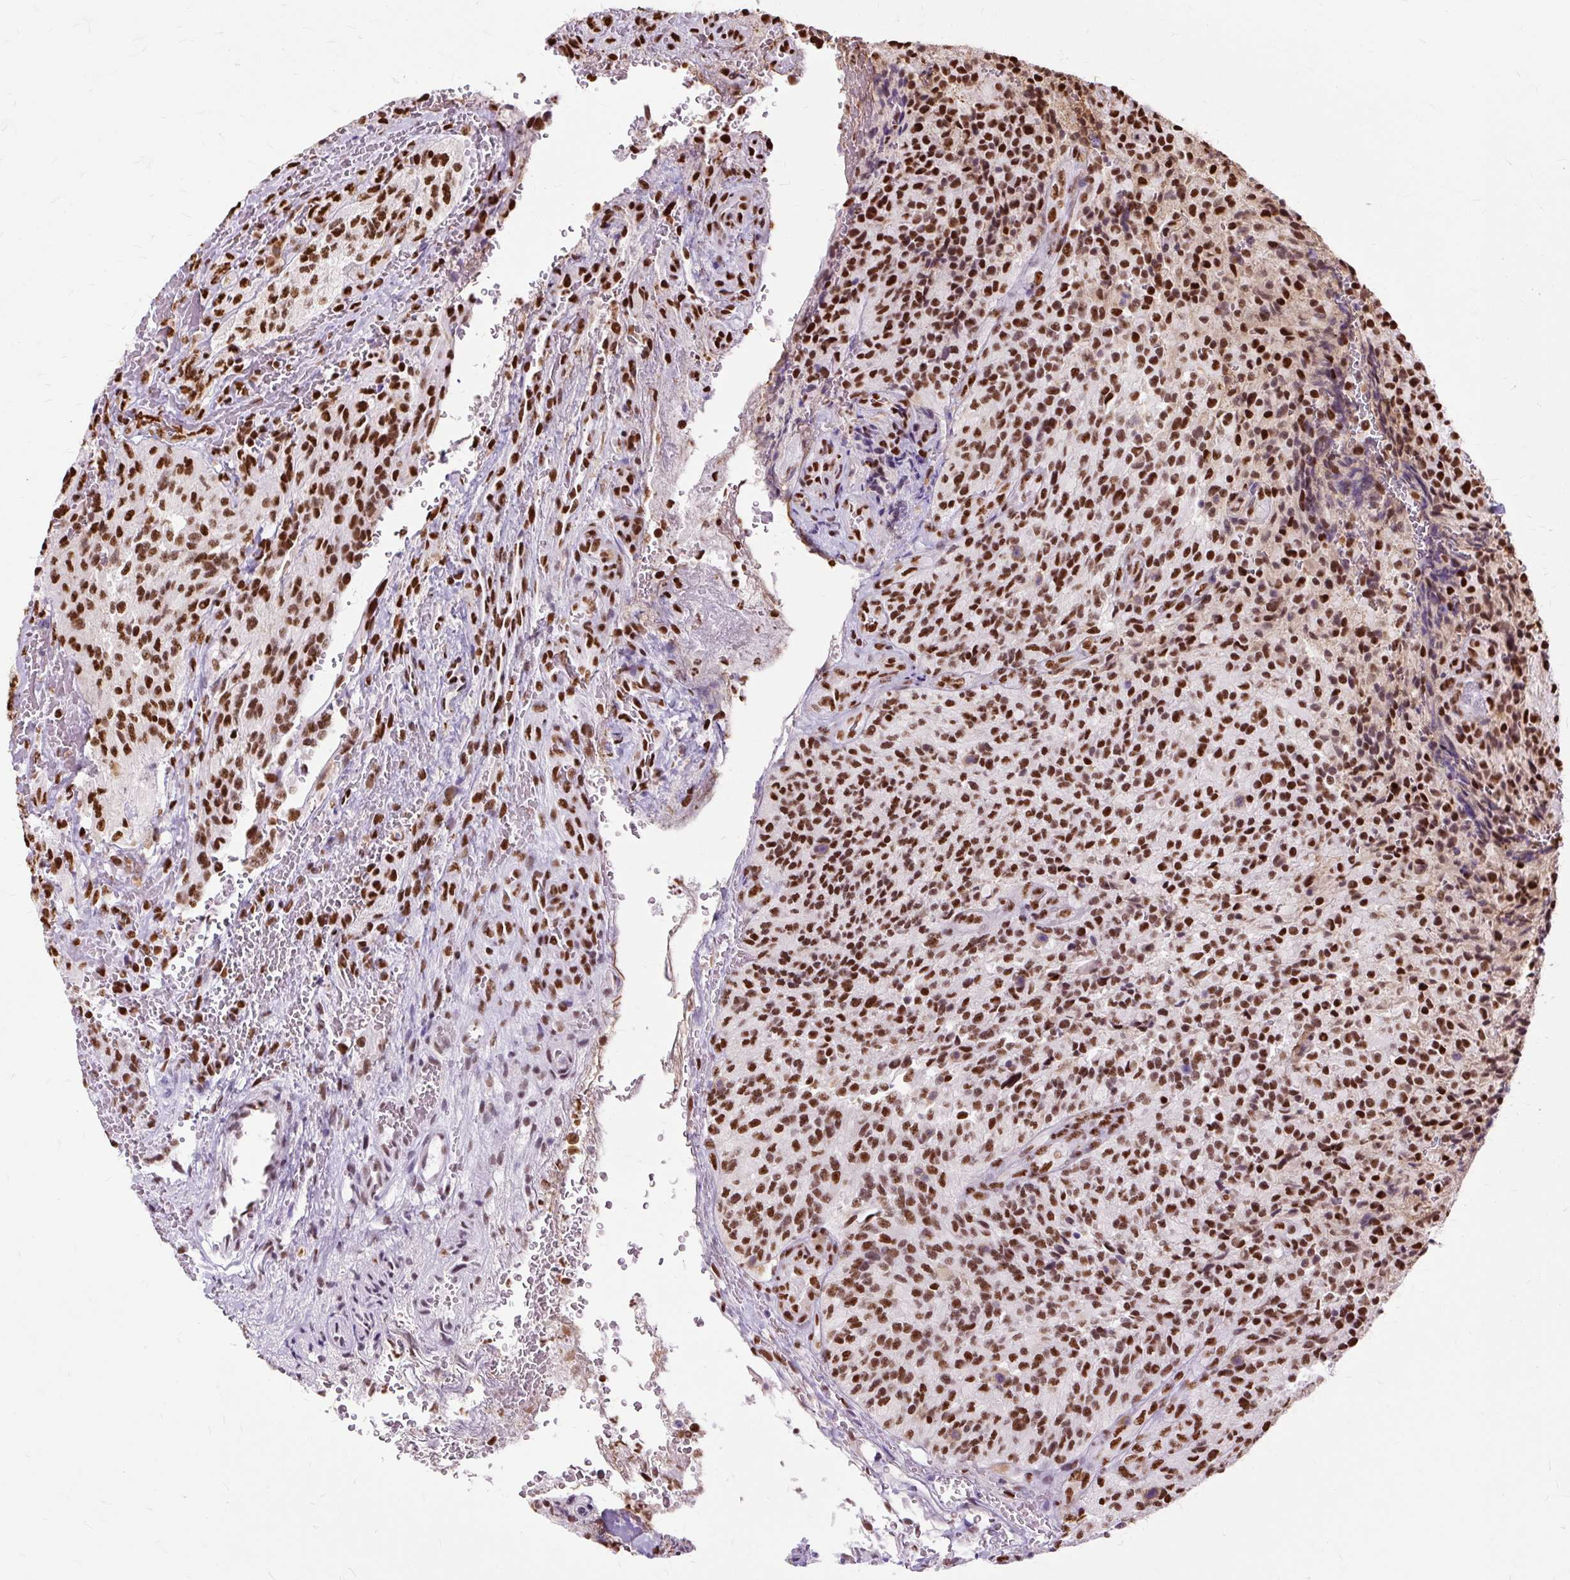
{"staining": {"intensity": "strong", "quantity": ">75%", "location": "nuclear"}, "tissue": "glioma", "cell_type": "Tumor cells", "image_type": "cancer", "snomed": [{"axis": "morphology", "description": "Normal tissue, NOS"}, {"axis": "morphology", "description": "Glioma, malignant, High grade"}, {"axis": "topography", "description": "Cerebral cortex"}], "caption": "This is a micrograph of IHC staining of glioma, which shows strong positivity in the nuclear of tumor cells.", "gene": "XRCC6", "patient": {"sex": "male", "age": 56}}